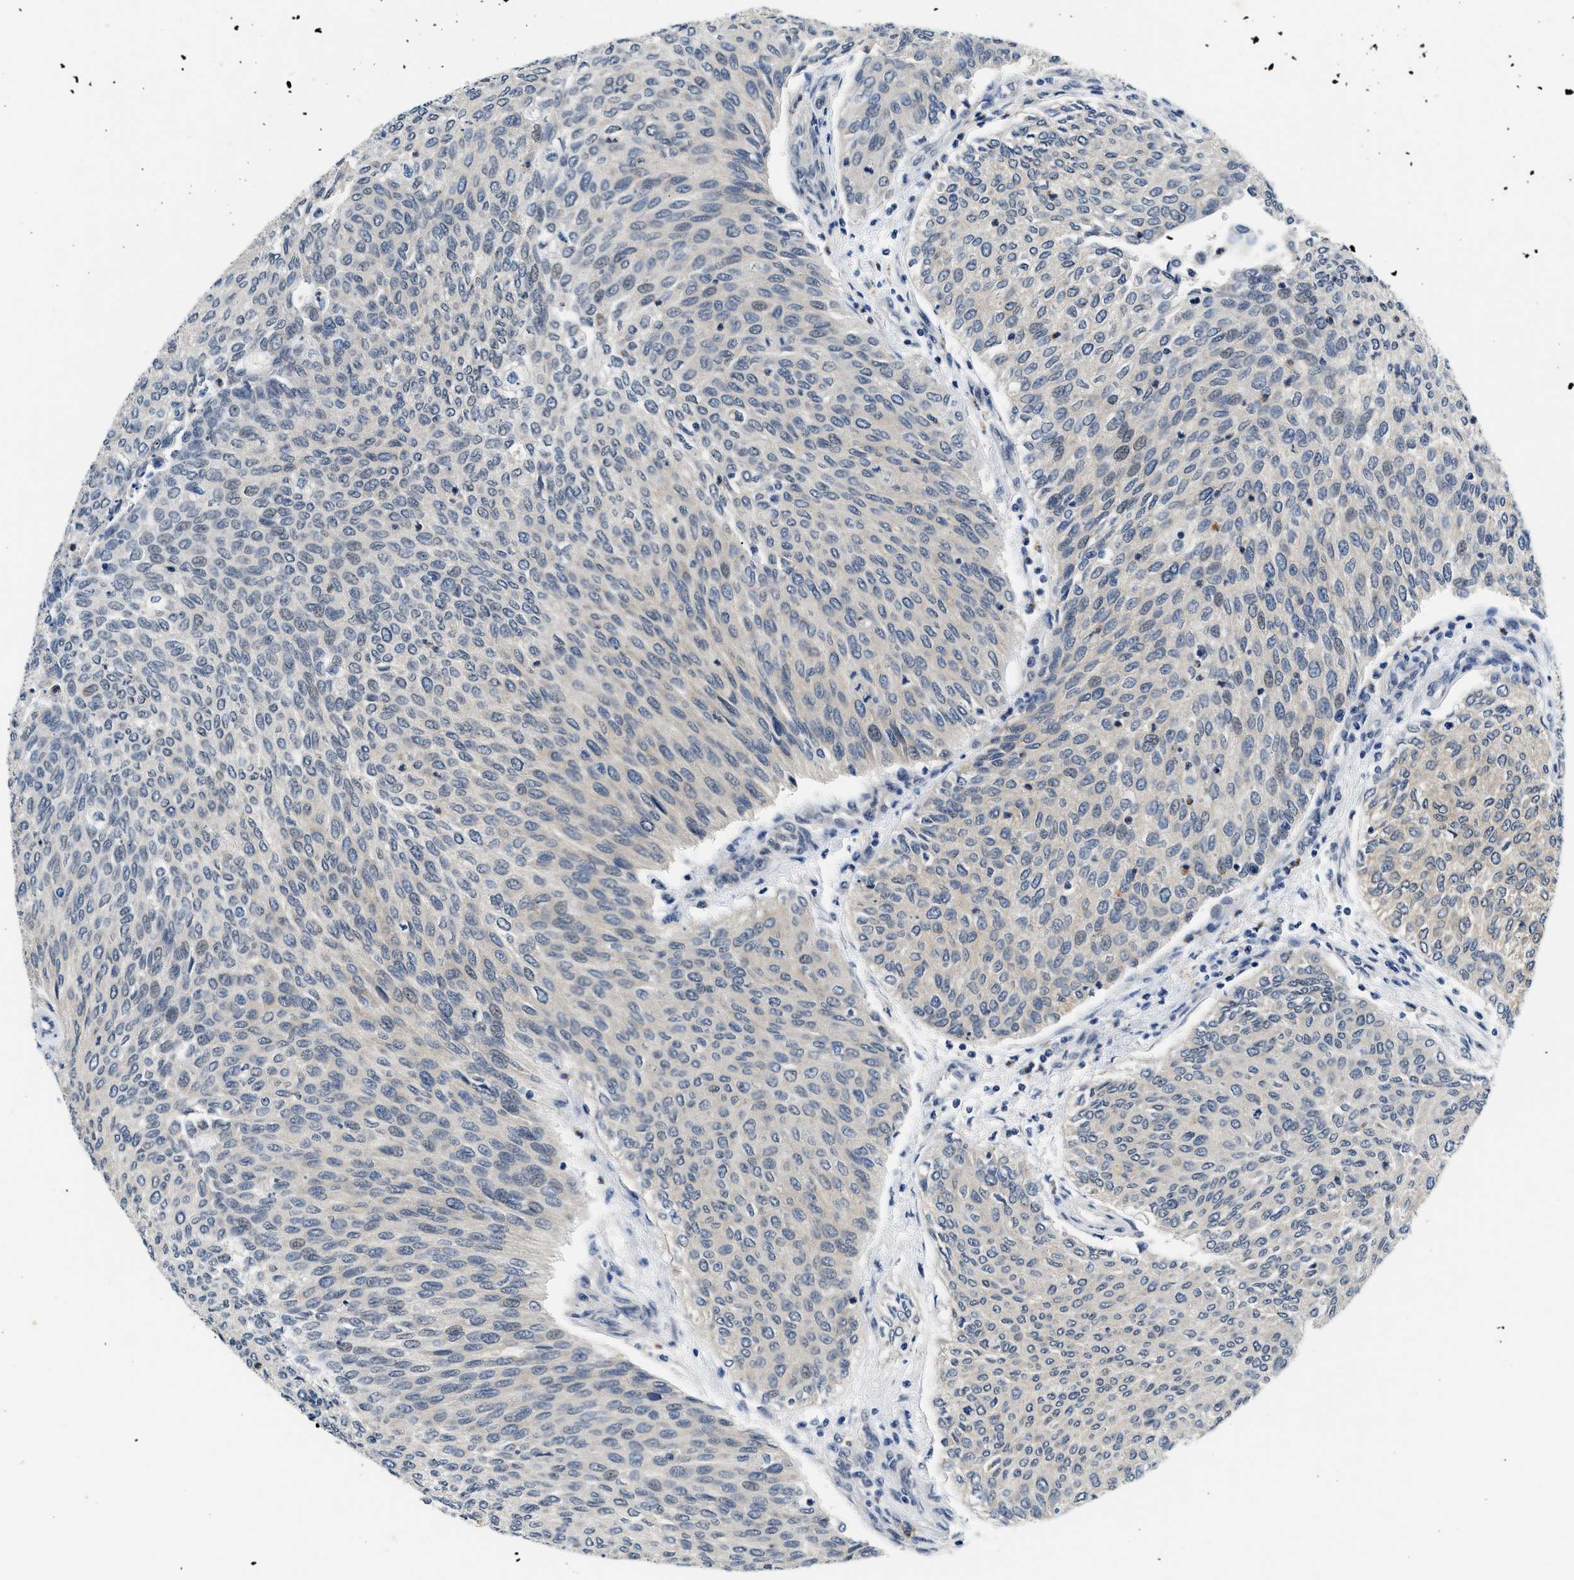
{"staining": {"intensity": "negative", "quantity": "none", "location": "none"}, "tissue": "urothelial cancer", "cell_type": "Tumor cells", "image_type": "cancer", "snomed": [{"axis": "morphology", "description": "Urothelial carcinoma, Low grade"}, {"axis": "topography", "description": "Urinary bladder"}], "caption": "An image of low-grade urothelial carcinoma stained for a protein displays no brown staining in tumor cells.", "gene": "SMAD4", "patient": {"sex": "female", "age": 79}}